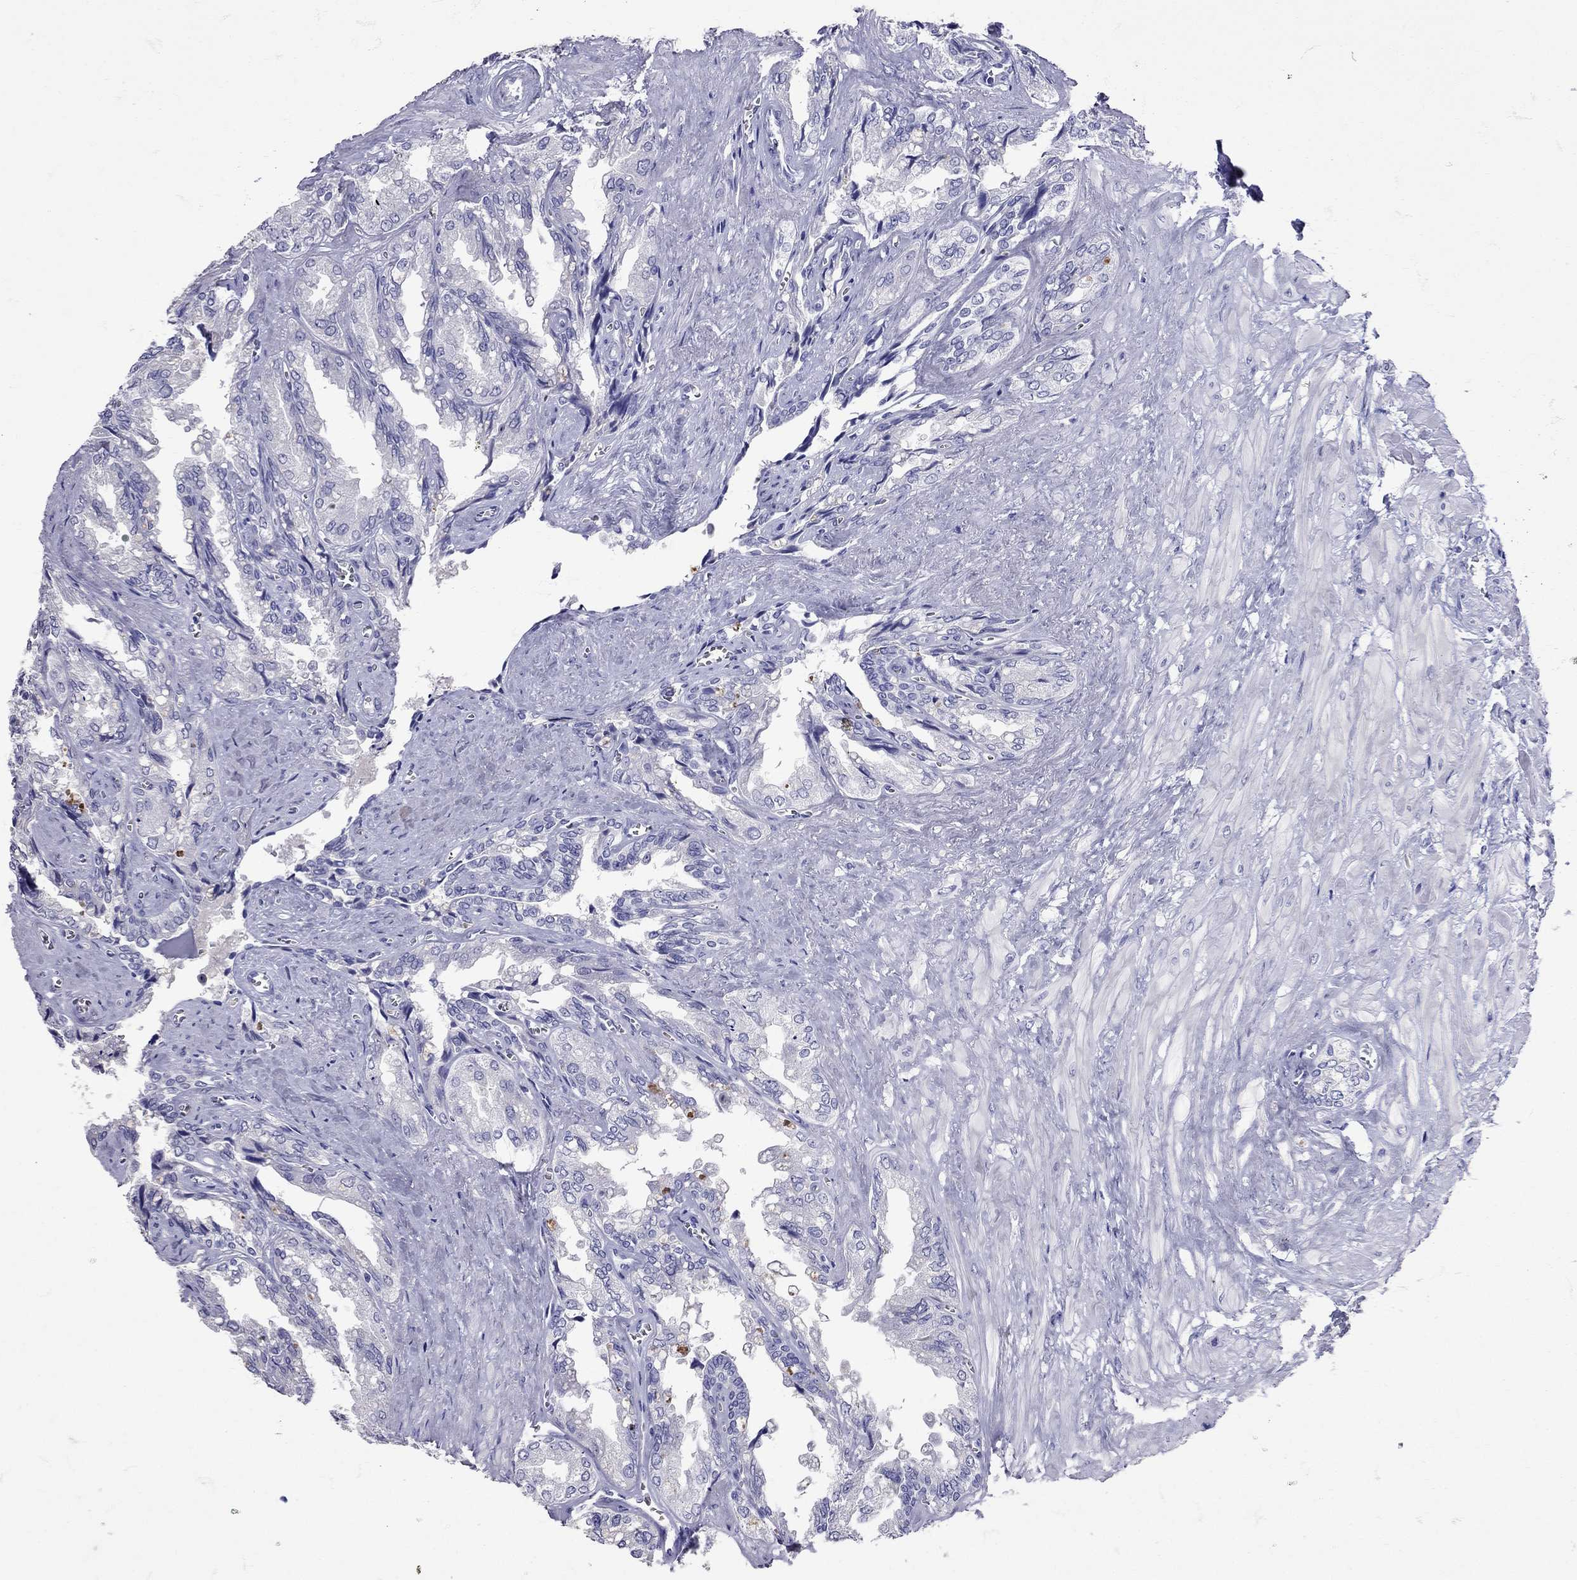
{"staining": {"intensity": "negative", "quantity": "none", "location": "none"}, "tissue": "seminal vesicle", "cell_type": "Glandular cells", "image_type": "normal", "snomed": [{"axis": "morphology", "description": "Normal tissue, NOS"}, {"axis": "topography", "description": "Seminal veicle"}], "caption": "A high-resolution histopathology image shows immunohistochemistry staining of unremarkable seminal vesicle, which exhibits no significant staining in glandular cells. (DAB IHC, high magnification).", "gene": "TBR1", "patient": {"sex": "male", "age": 67}}